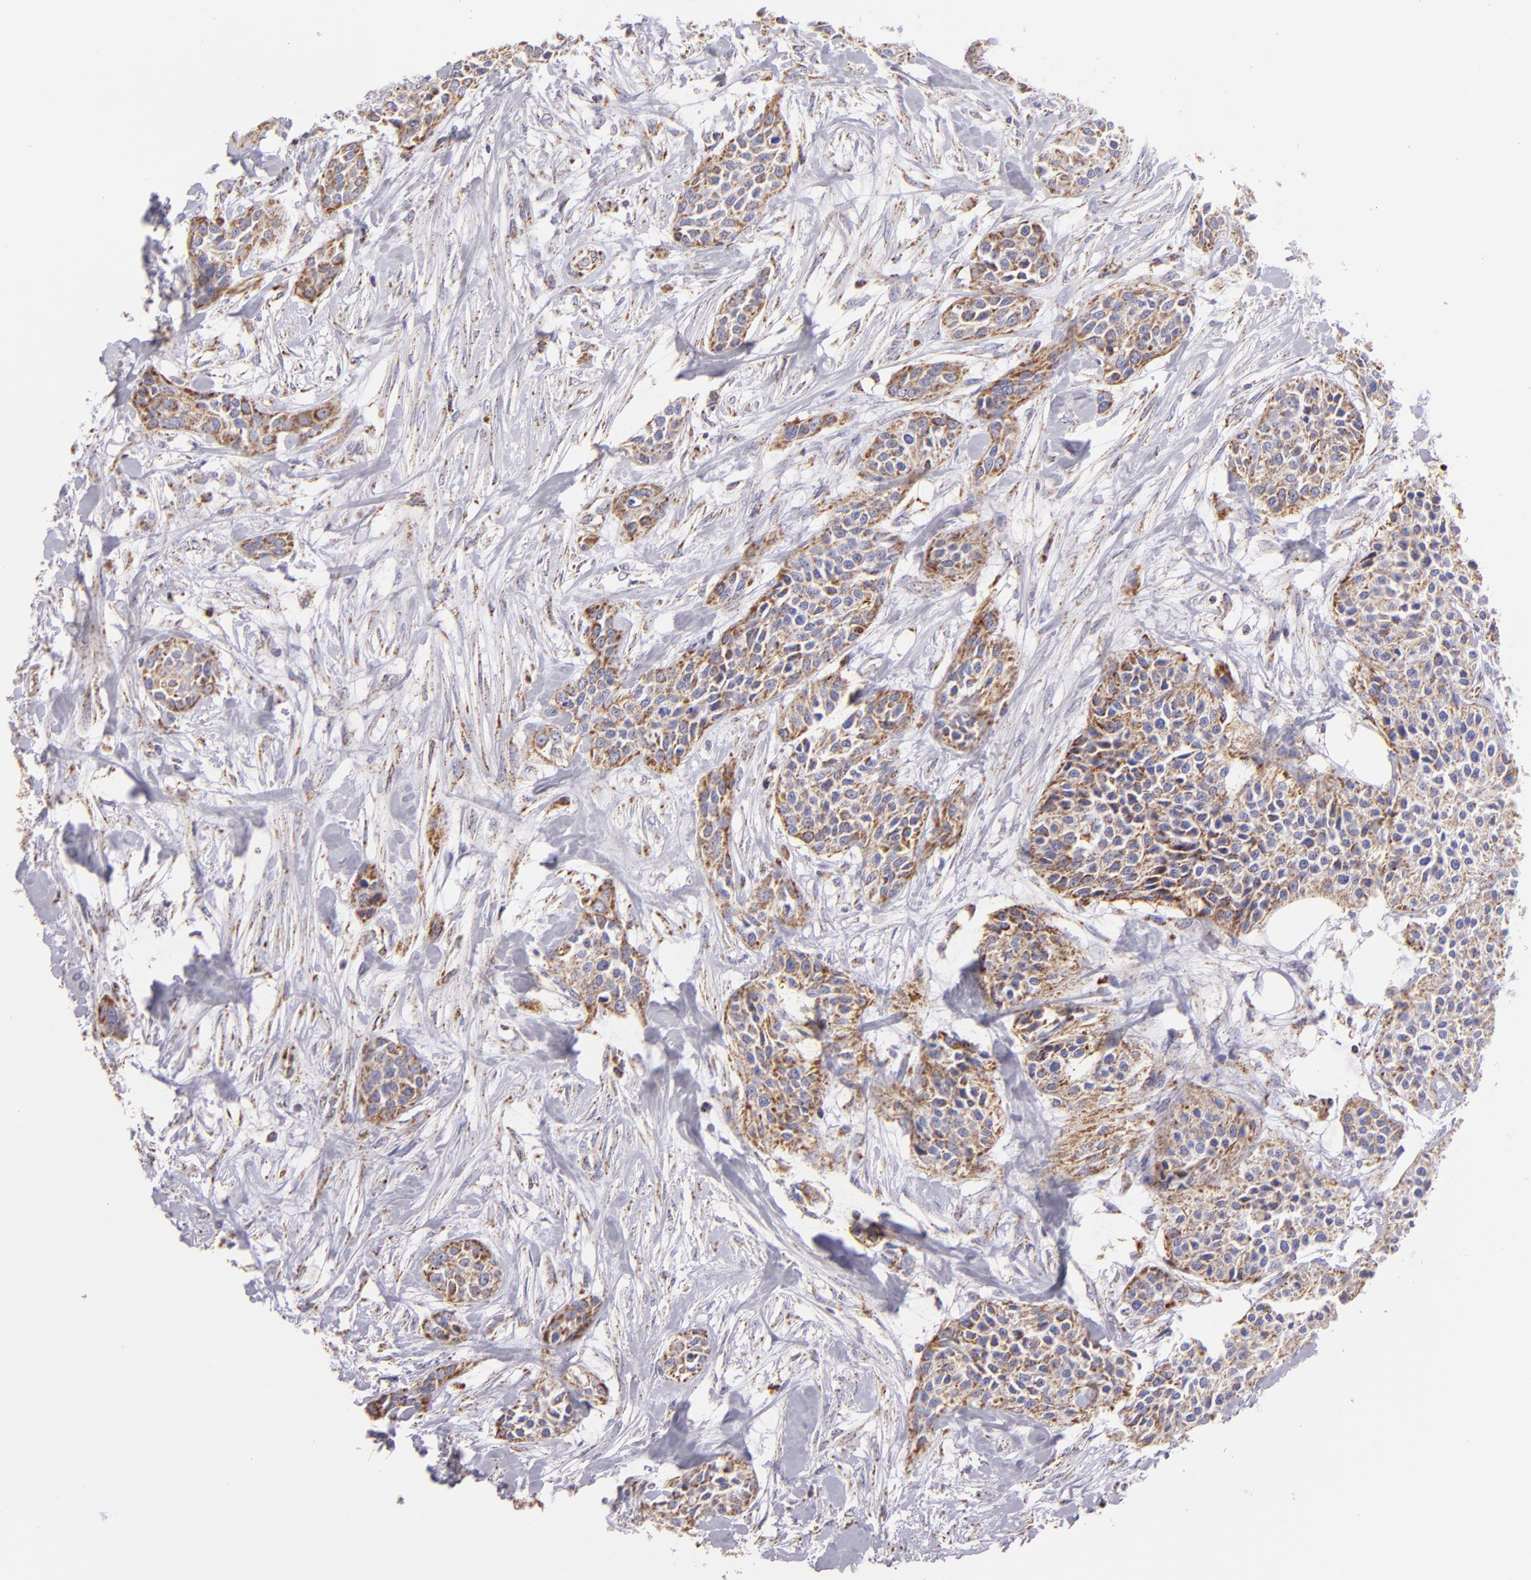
{"staining": {"intensity": "moderate", "quantity": "25%-75%", "location": "cytoplasmic/membranous"}, "tissue": "urothelial cancer", "cell_type": "Tumor cells", "image_type": "cancer", "snomed": [{"axis": "morphology", "description": "Urothelial carcinoma, High grade"}, {"axis": "topography", "description": "Urinary bladder"}], "caption": "Immunohistochemistry image of neoplastic tissue: human urothelial cancer stained using immunohistochemistry (IHC) displays medium levels of moderate protein expression localized specifically in the cytoplasmic/membranous of tumor cells, appearing as a cytoplasmic/membranous brown color.", "gene": "HSPD1", "patient": {"sex": "male", "age": 56}}